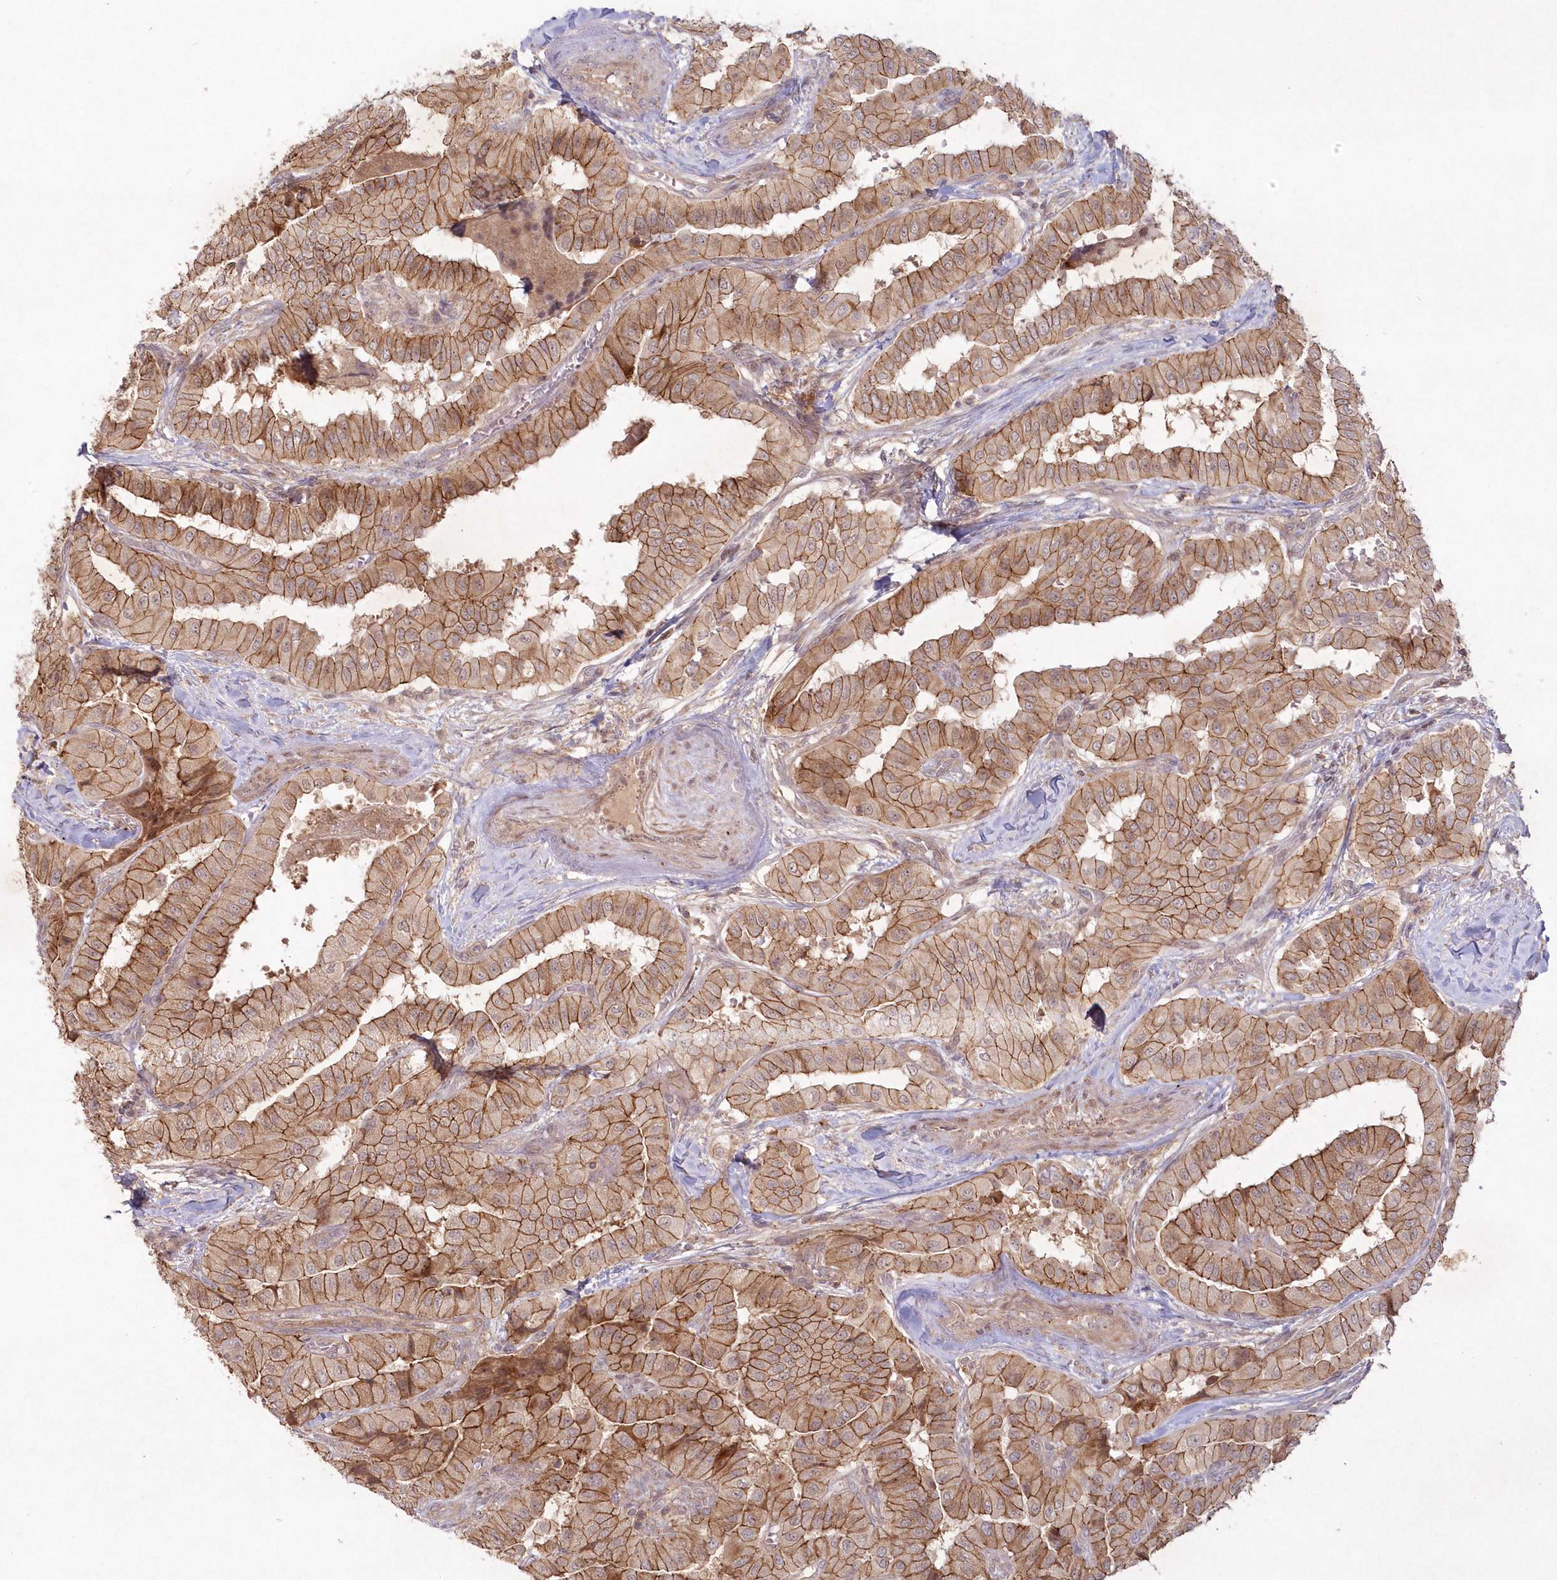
{"staining": {"intensity": "moderate", "quantity": ">75%", "location": "cytoplasmic/membranous"}, "tissue": "thyroid cancer", "cell_type": "Tumor cells", "image_type": "cancer", "snomed": [{"axis": "morphology", "description": "Papillary adenocarcinoma, NOS"}, {"axis": "topography", "description": "Thyroid gland"}], "caption": "IHC (DAB (3,3'-diaminobenzidine)) staining of thyroid papillary adenocarcinoma reveals moderate cytoplasmic/membranous protein expression in approximately >75% of tumor cells.", "gene": "TOGARAM2", "patient": {"sex": "female", "age": 59}}